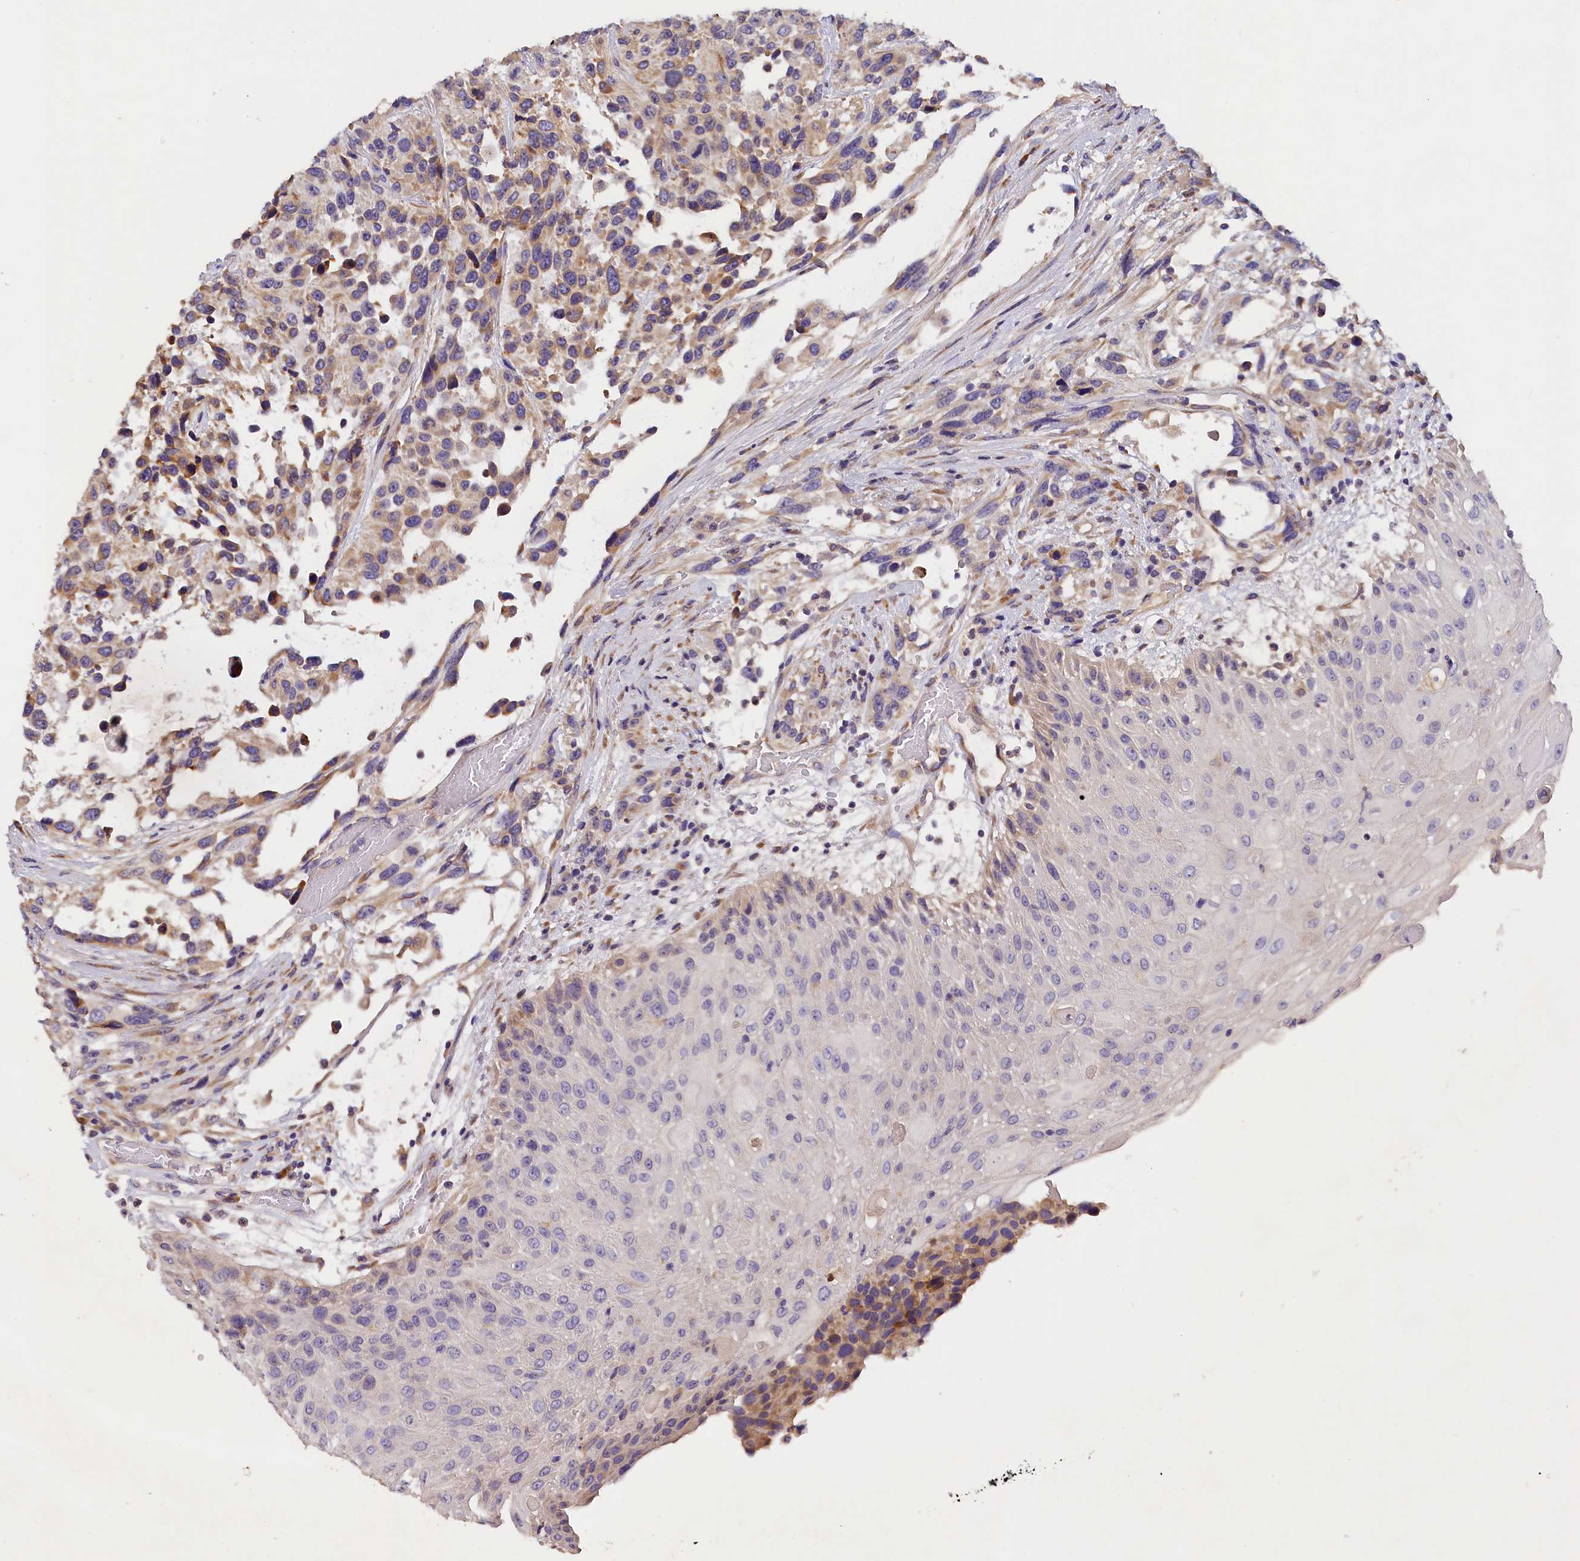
{"staining": {"intensity": "moderate", "quantity": "25%-75%", "location": "cytoplasmic/membranous"}, "tissue": "urothelial cancer", "cell_type": "Tumor cells", "image_type": "cancer", "snomed": [{"axis": "morphology", "description": "Urothelial carcinoma, High grade"}, {"axis": "topography", "description": "Urinary bladder"}], "caption": "Protein staining of urothelial carcinoma (high-grade) tissue reveals moderate cytoplasmic/membranous positivity in approximately 25%-75% of tumor cells.", "gene": "ST7L", "patient": {"sex": "female", "age": 70}}